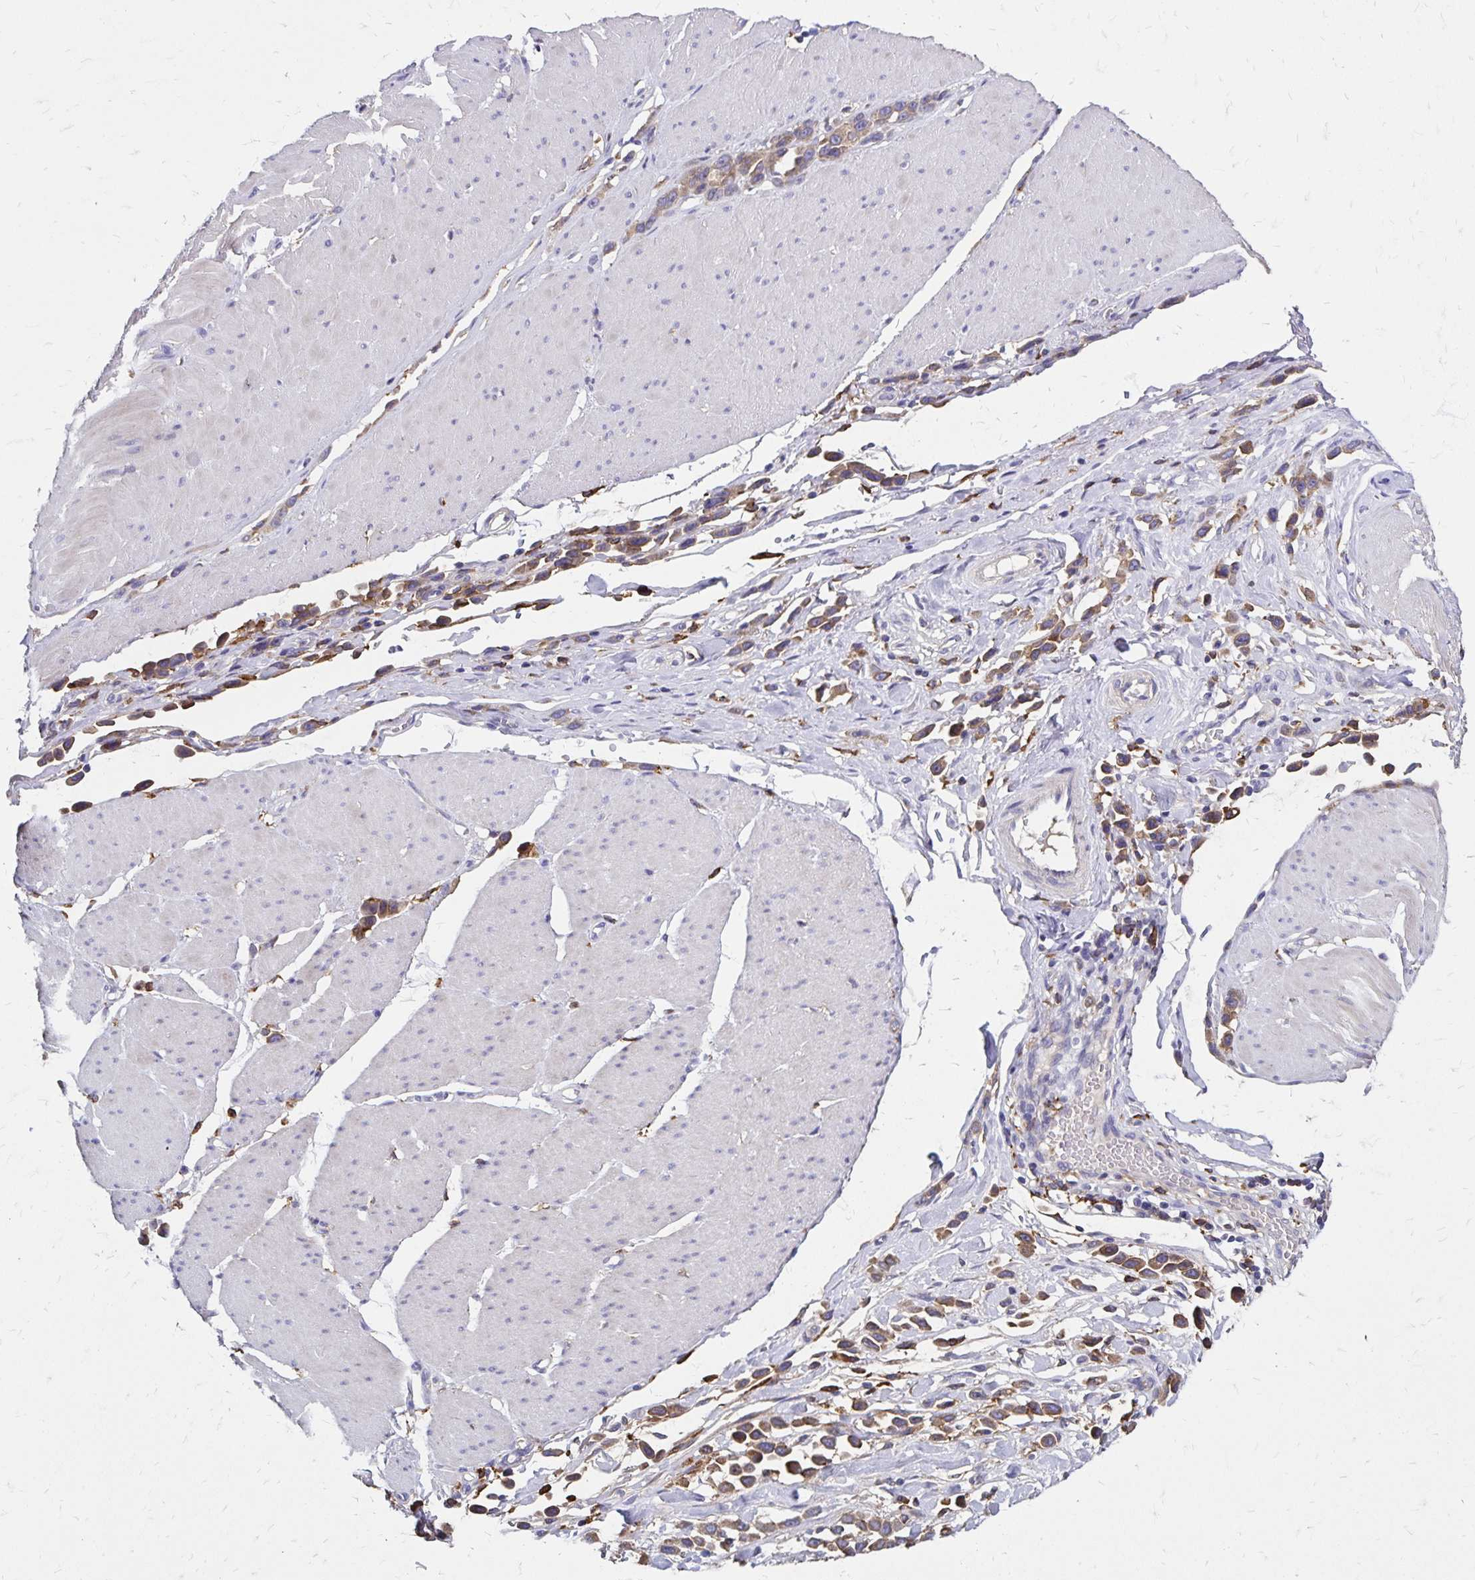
{"staining": {"intensity": "moderate", "quantity": ">75%", "location": "cytoplasmic/membranous"}, "tissue": "stomach cancer", "cell_type": "Tumor cells", "image_type": "cancer", "snomed": [{"axis": "morphology", "description": "Adenocarcinoma, NOS"}, {"axis": "topography", "description": "Stomach"}], "caption": "A brown stain shows moderate cytoplasmic/membranous staining of a protein in human stomach adenocarcinoma tumor cells.", "gene": "TNS3", "patient": {"sex": "male", "age": 47}}